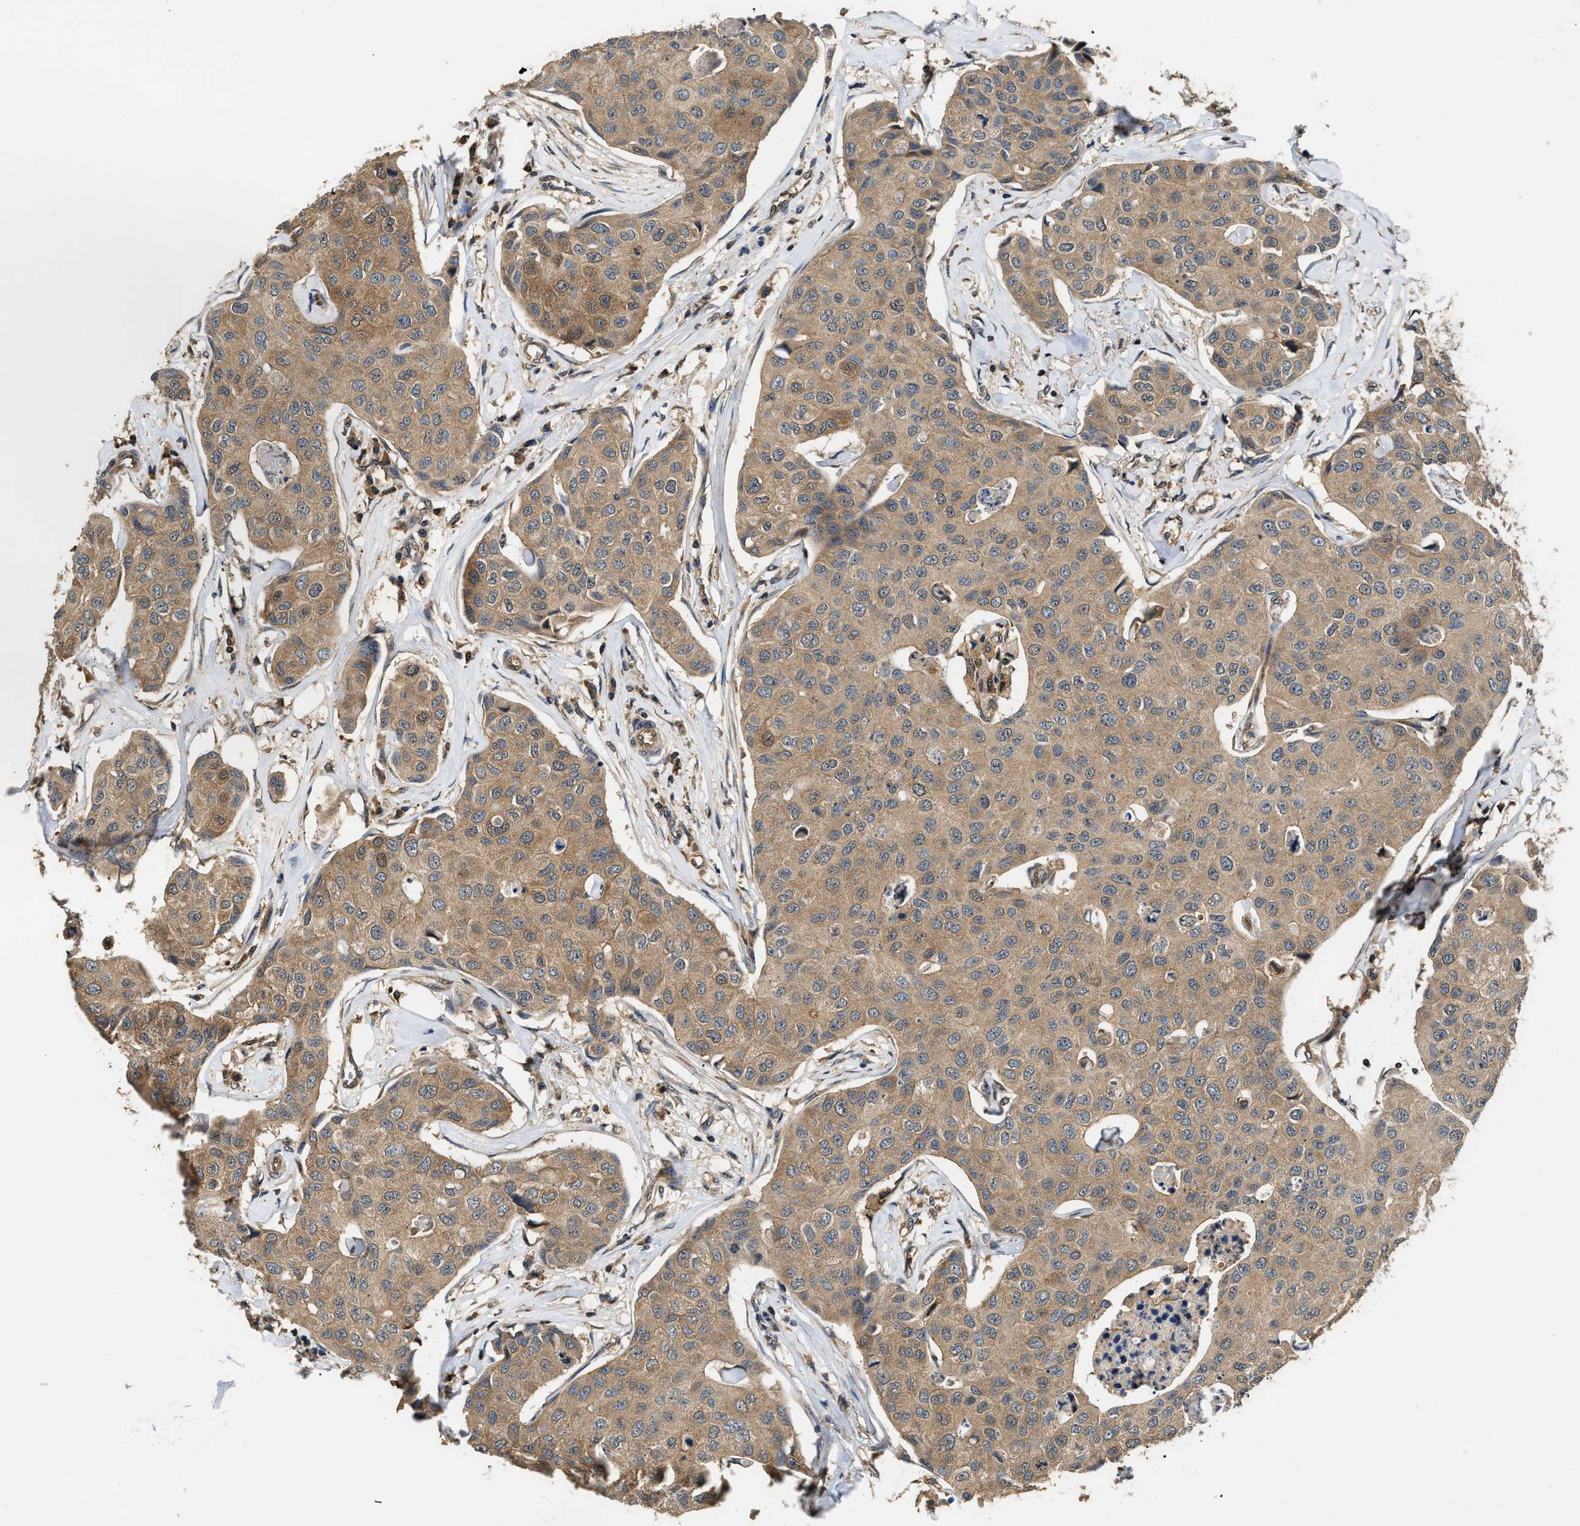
{"staining": {"intensity": "moderate", "quantity": ">75%", "location": "cytoplasmic/membranous"}, "tissue": "breast cancer", "cell_type": "Tumor cells", "image_type": "cancer", "snomed": [{"axis": "morphology", "description": "Duct carcinoma"}, {"axis": "topography", "description": "Breast"}], "caption": "IHC micrograph of human invasive ductal carcinoma (breast) stained for a protein (brown), which displays medium levels of moderate cytoplasmic/membranous expression in about >75% of tumor cells.", "gene": "DNAJC2", "patient": {"sex": "female", "age": 80}}